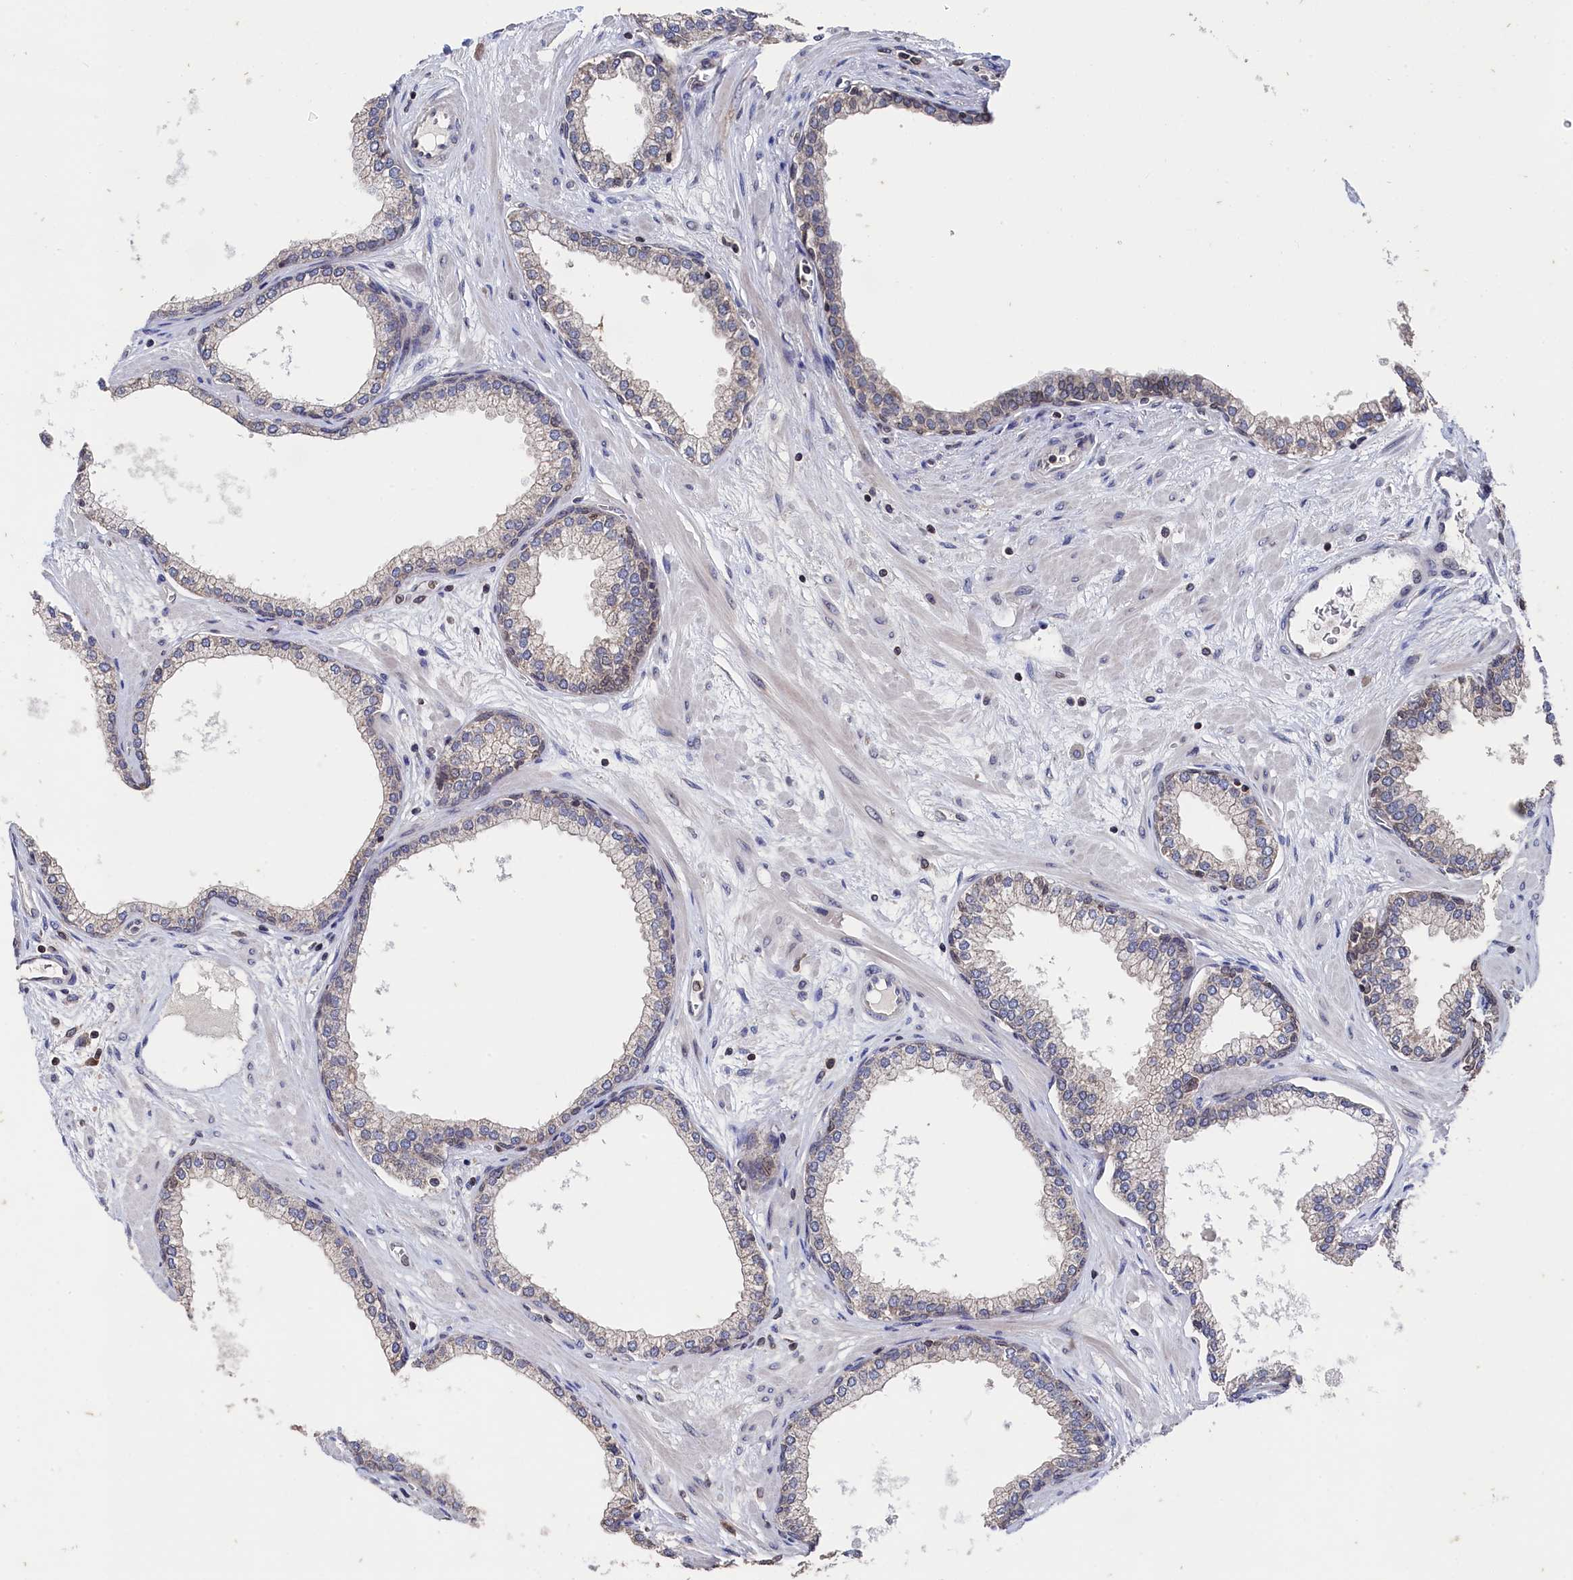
{"staining": {"intensity": "weak", "quantity": "25%-75%", "location": "cytoplasmic/membranous,nuclear"}, "tissue": "prostate", "cell_type": "Glandular cells", "image_type": "normal", "snomed": [{"axis": "morphology", "description": "Normal tissue, NOS"}, {"axis": "morphology", "description": "Urothelial carcinoma, Low grade"}, {"axis": "topography", "description": "Urinary bladder"}, {"axis": "topography", "description": "Prostate"}], "caption": "Protein expression analysis of normal human prostate reveals weak cytoplasmic/membranous,nuclear expression in about 25%-75% of glandular cells.", "gene": "ANKEF1", "patient": {"sex": "male", "age": 60}}